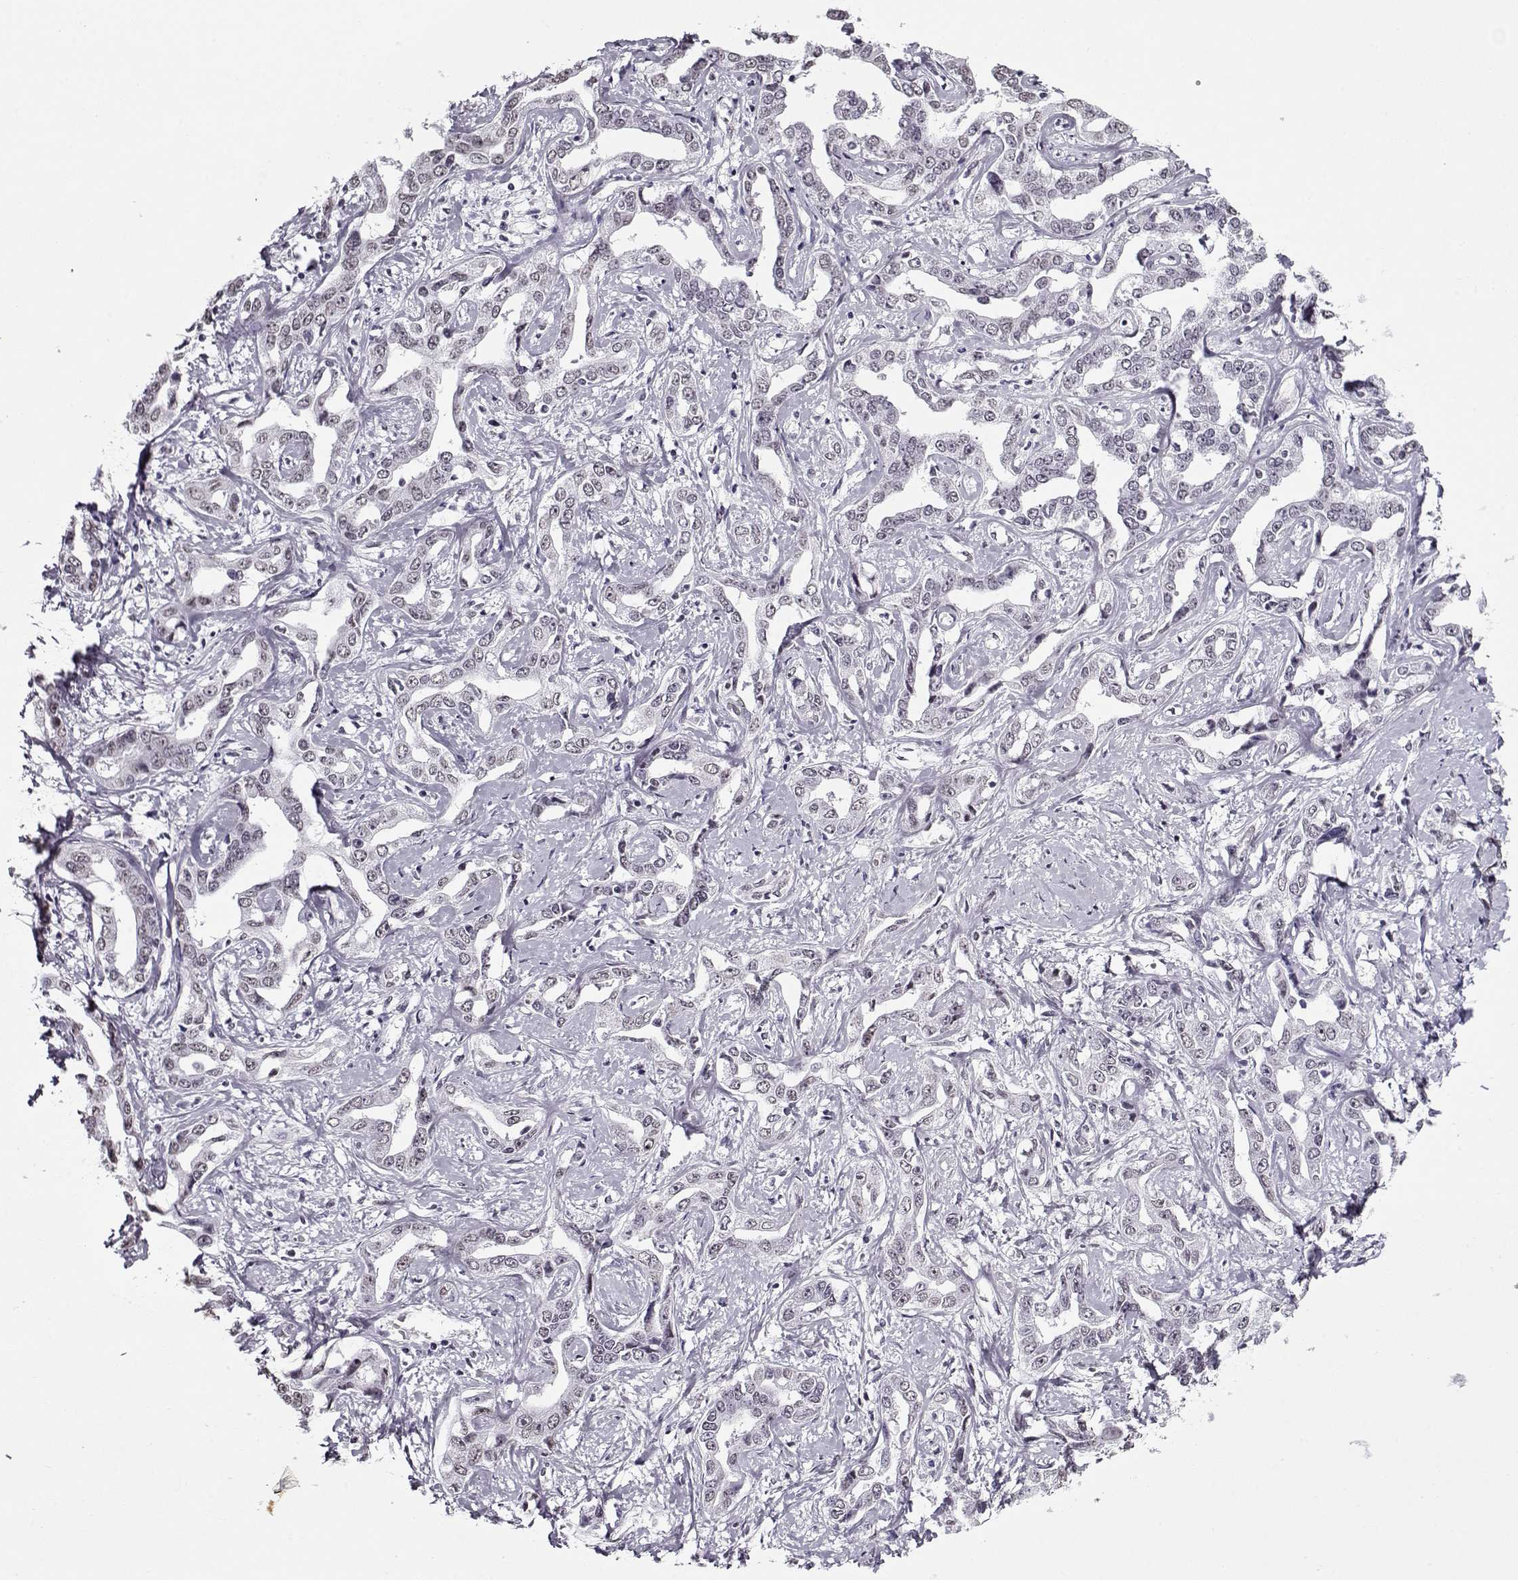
{"staining": {"intensity": "negative", "quantity": "none", "location": "none"}, "tissue": "liver cancer", "cell_type": "Tumor cells", "image_type": "cancer", "snomed": [{"axis": "morphology", "description": "Cholangiocarcinoma"}, {"axis": "topography", "description": "Liver"}], "caption": "Immunohistochemistry (IHC) of human liver cancer (cholangiocarcinoma) exhibits no expression in tumor cells.", "gene": "PRMT8", "patient": {"sex": "male", "age": 59}}